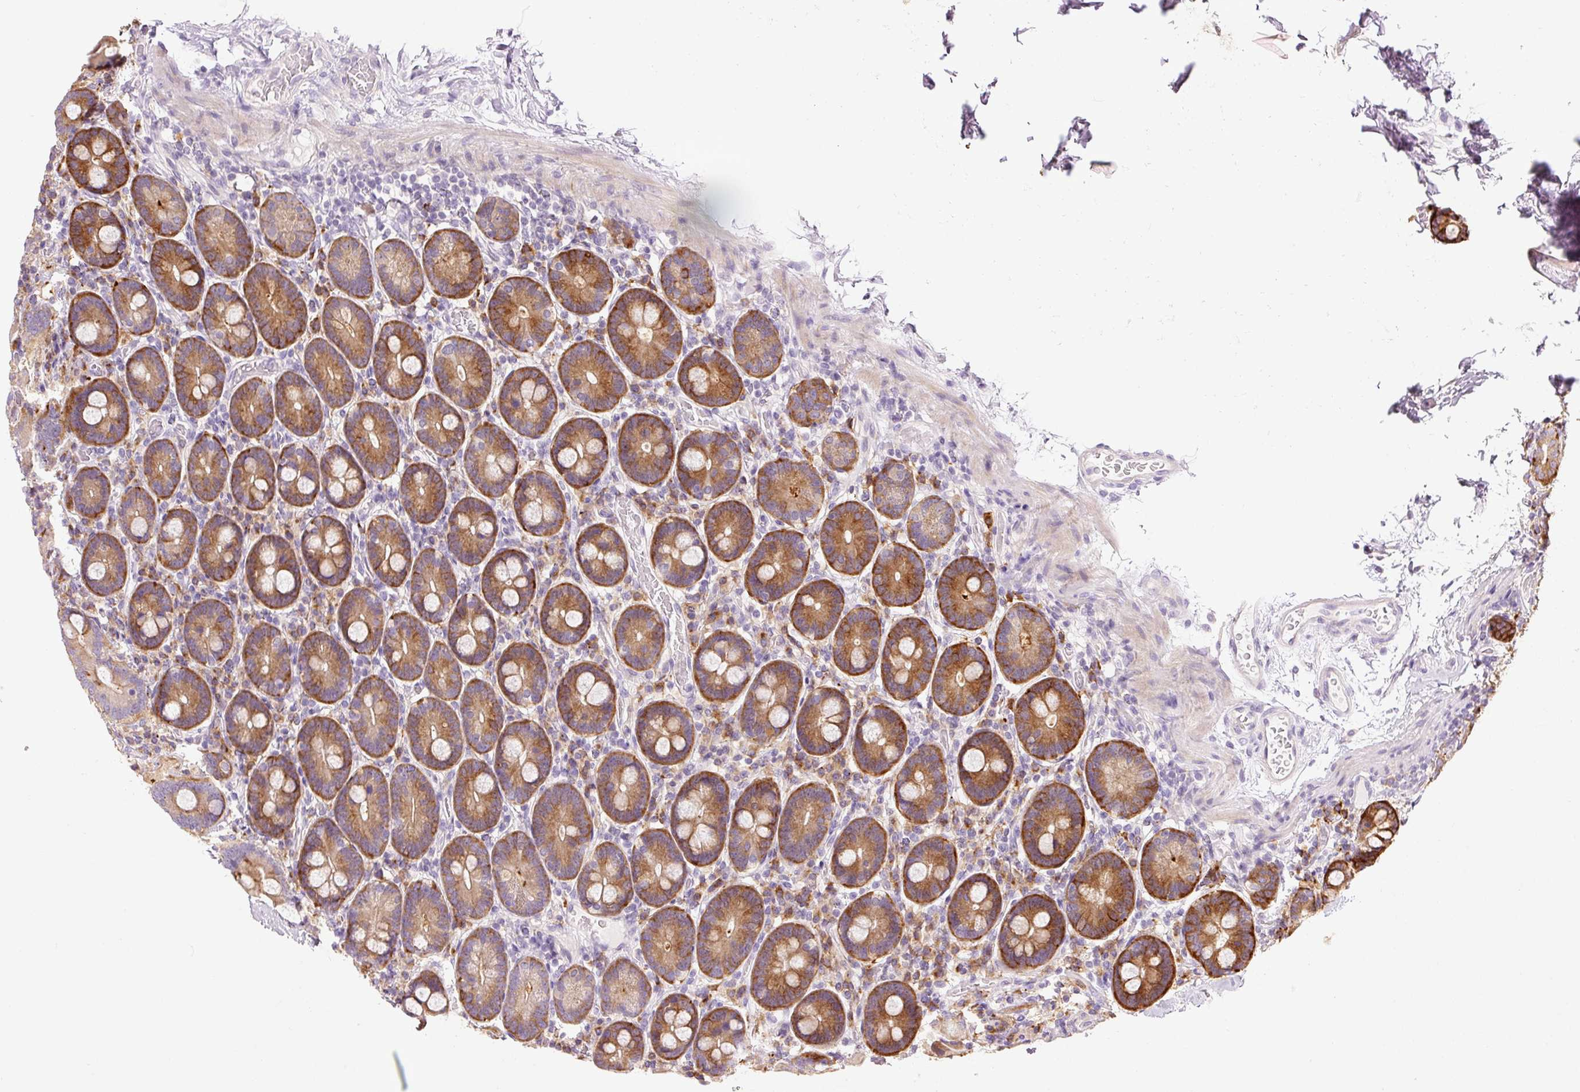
{"staining": {"intensity": "strong", "quantity": ">75%", "location": "cytoplasmic/membranous"}, "tissue": "duodenum", "cell_type": "Glandular cells", "image_type": "normal", "snomed": [{"axis": "morphology", "description": "Normal tissue, NOS"}, {"axis": "topography", "description": "Duodenum"}], "caption": "Immunohistochemical staining of normal human duodenum reveals high levels of strong cytoplasmic/membranous positivity in approximately >75% of glandular cells.", "gene": "HAX1", "patient": {"sex": "male", "age": 55}}